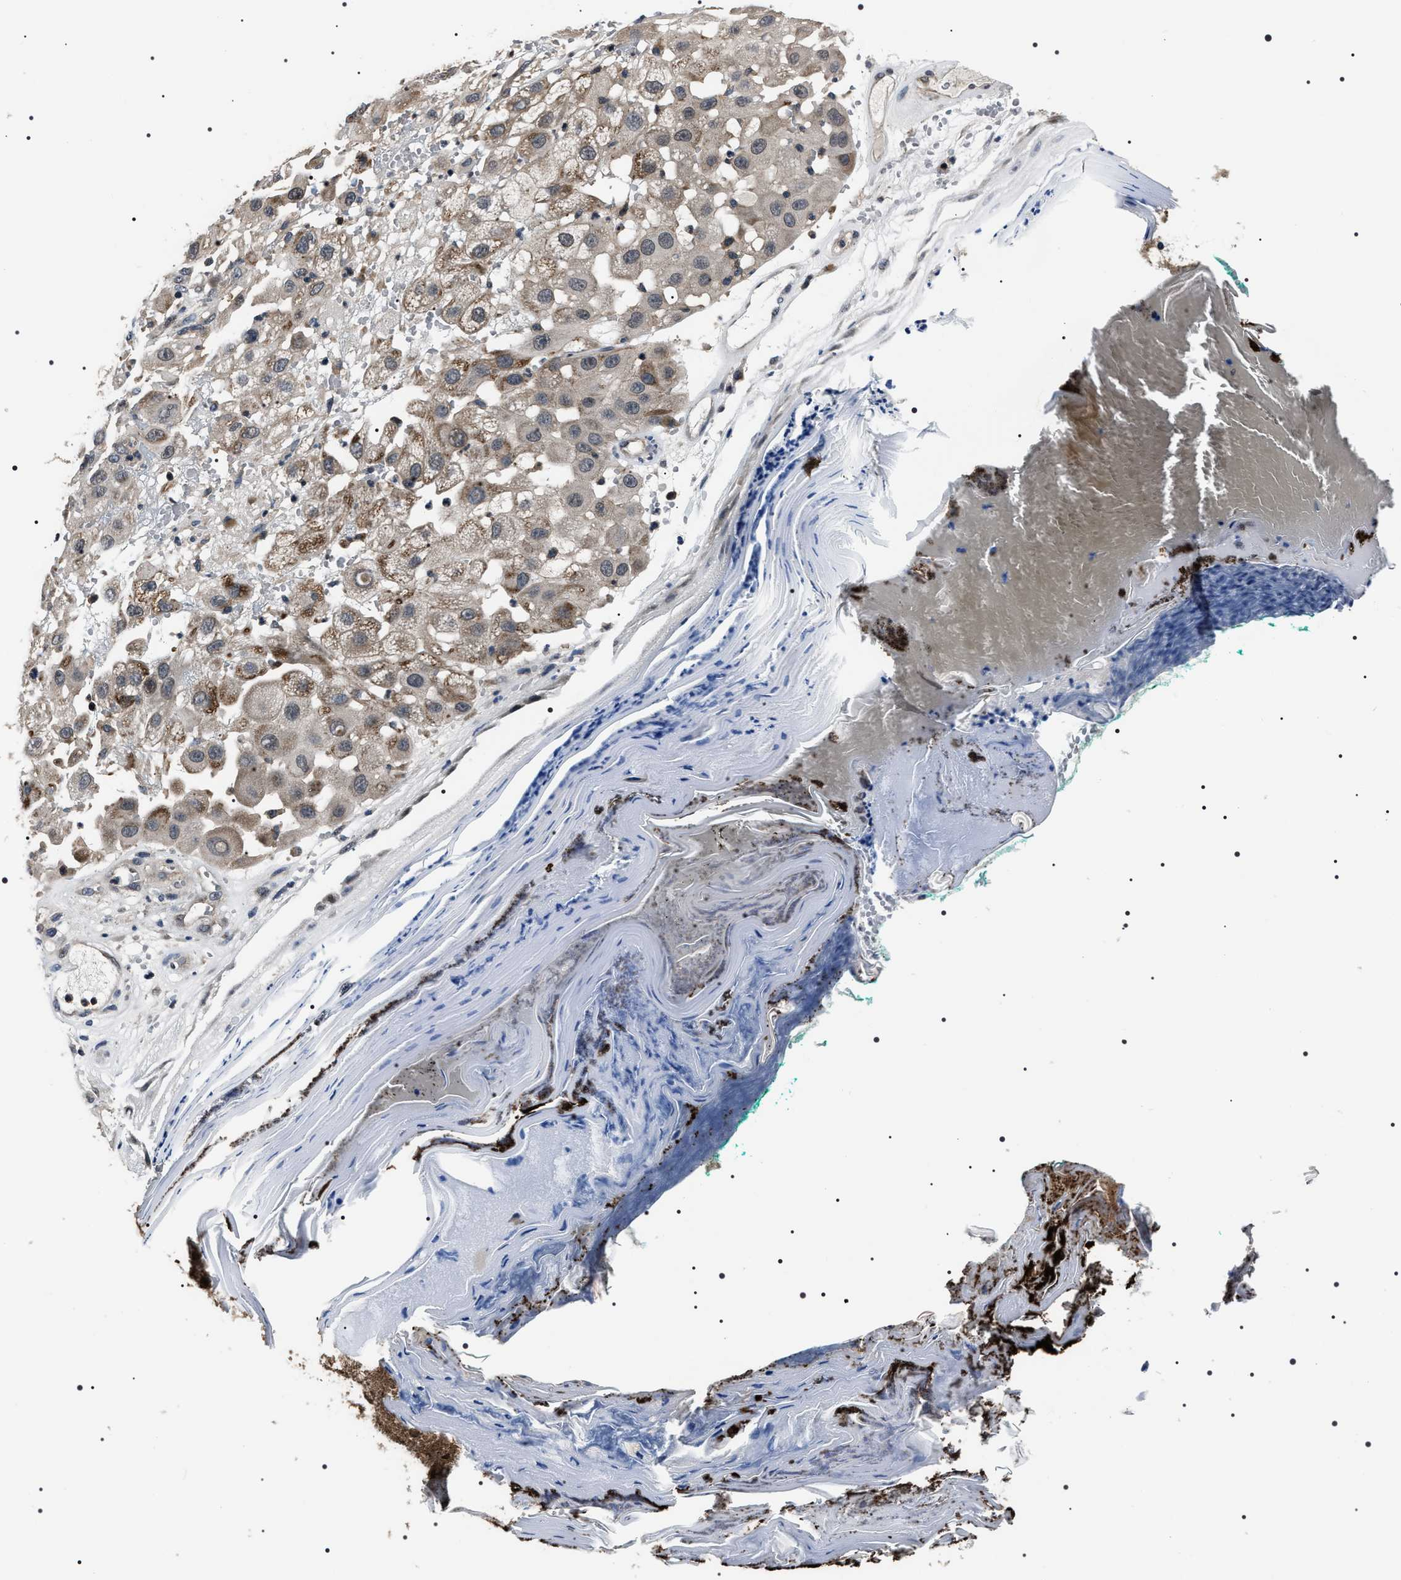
{"staining": {"intensity": "weak", "quantity": "25%-75%", "location": "cytoplasmic/membranous"}, "tissue": "melanoma", "cell_type": "Tumor cells", "image_type": "cancer", "snomed": [{"axis": "morphology", "description": "Malignant melanoma, NOS"}, {"axis": "topography", "description": "Skin"}], "caption": "Immunohistochemical staining of human melanoma exhibits low levels of weak cytoplasmic/membranous protein staining in approximately 25%-75% of tumor cells.", "gene": "SIPA1", "patient": {"sex": "female", "age": 81}}